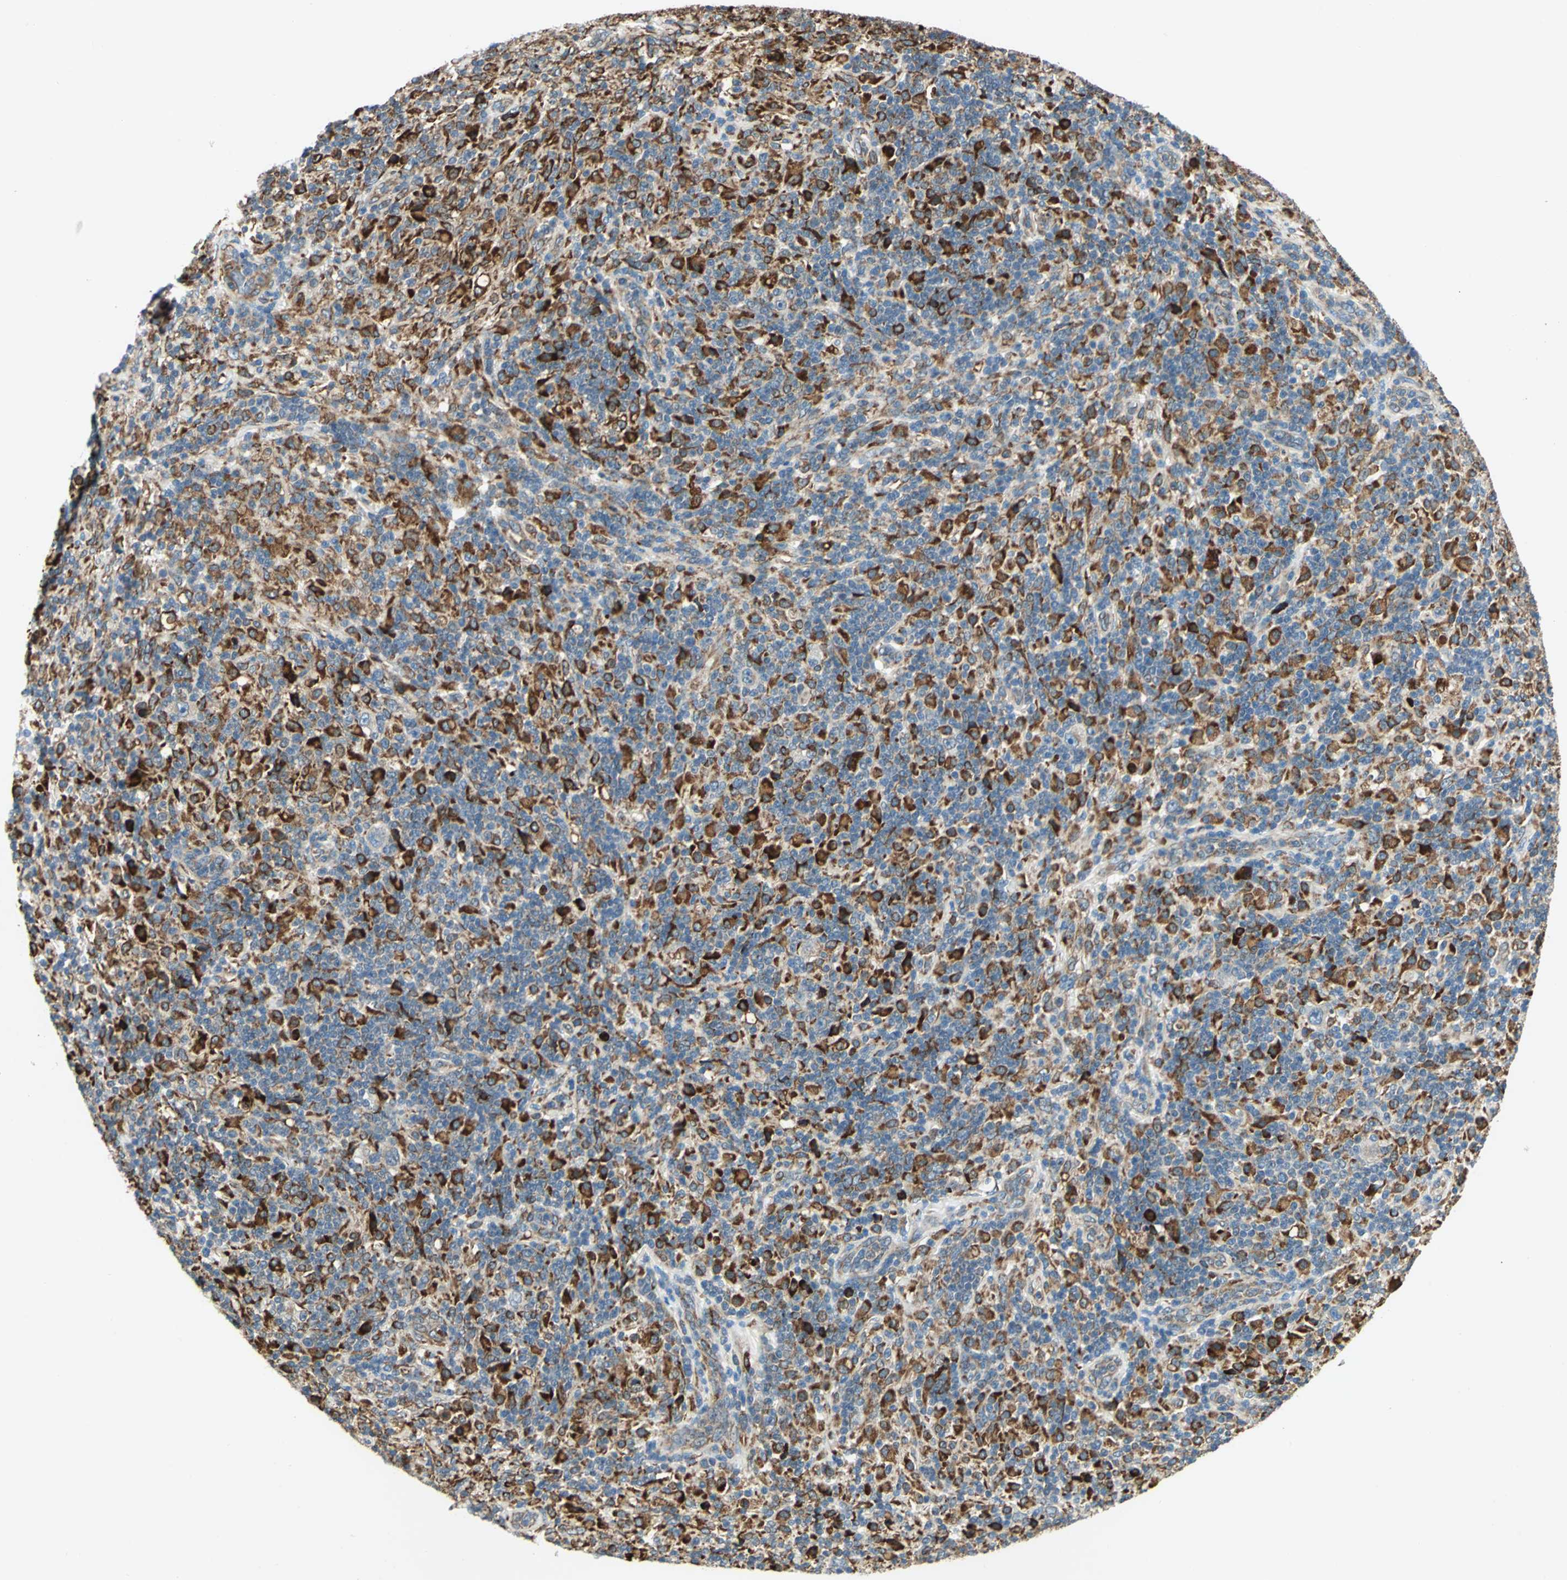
{"staining": {"intensity": "strong", "quantity": "25%-75%", "location": "cytoplasmic/membranous"}, "tissue": "lymphoma", "cell_type": "Tumor cells", "image_type": "cancer", "snomed": [{"axis": "morphology", "description": "Hodgkin's disease, NOS"}, {"axis": "topography", "description": "Lymph node"}], "caption": "Approximately 25%-75% of tumor cells in human Hodgkin's disease display strong cytoplasmic/membranous protein positivity as visualized by brown immunohistochemical staining.", "gene": "PDIA4", "patient": {"sex": "male", "age": 70}}